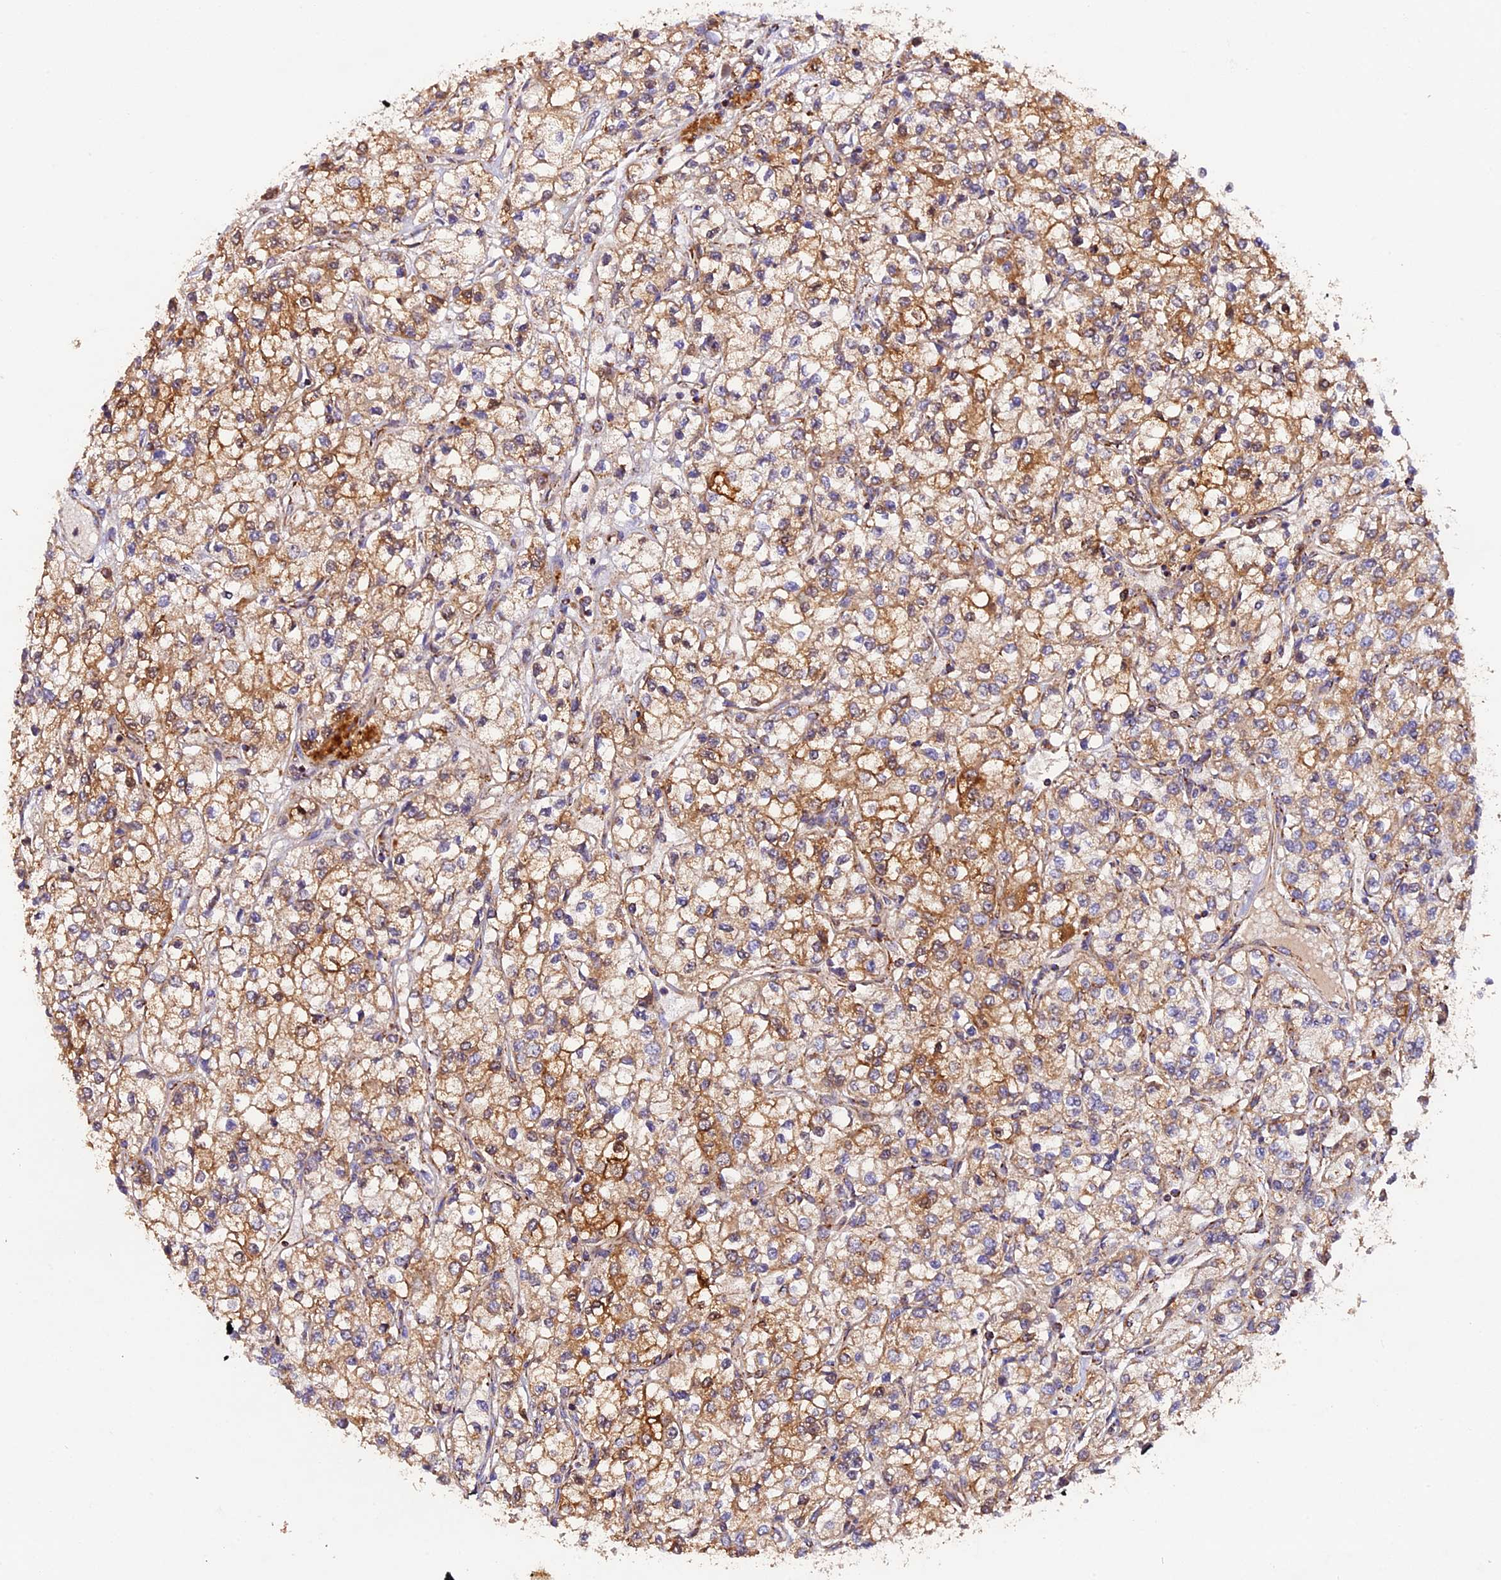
{"staining": {"intensity": "moderate", "quantity": ">75%", "location": "cytoplasmic/membranous"}, "tissue": "renal cancer", "cell_type": "Tumor cells", "image_type": "cancer", "snomed": [{"axis": "morphology", "description": "Adenocarcinoma, NOS"}, {"axis": "topography", "description": "Kidney"}], "caption": "A histopathology image of human renal cancer stained for a protein shows moderate cytoplasmic/membranous brown staining in tumor cells. (DAB (3,3'-diaminobenzidine) = brown stain, brightfield microscopy at high magnification).", "gene": "NDUFA8", "patient": {"sex": "male", "age": 80}}